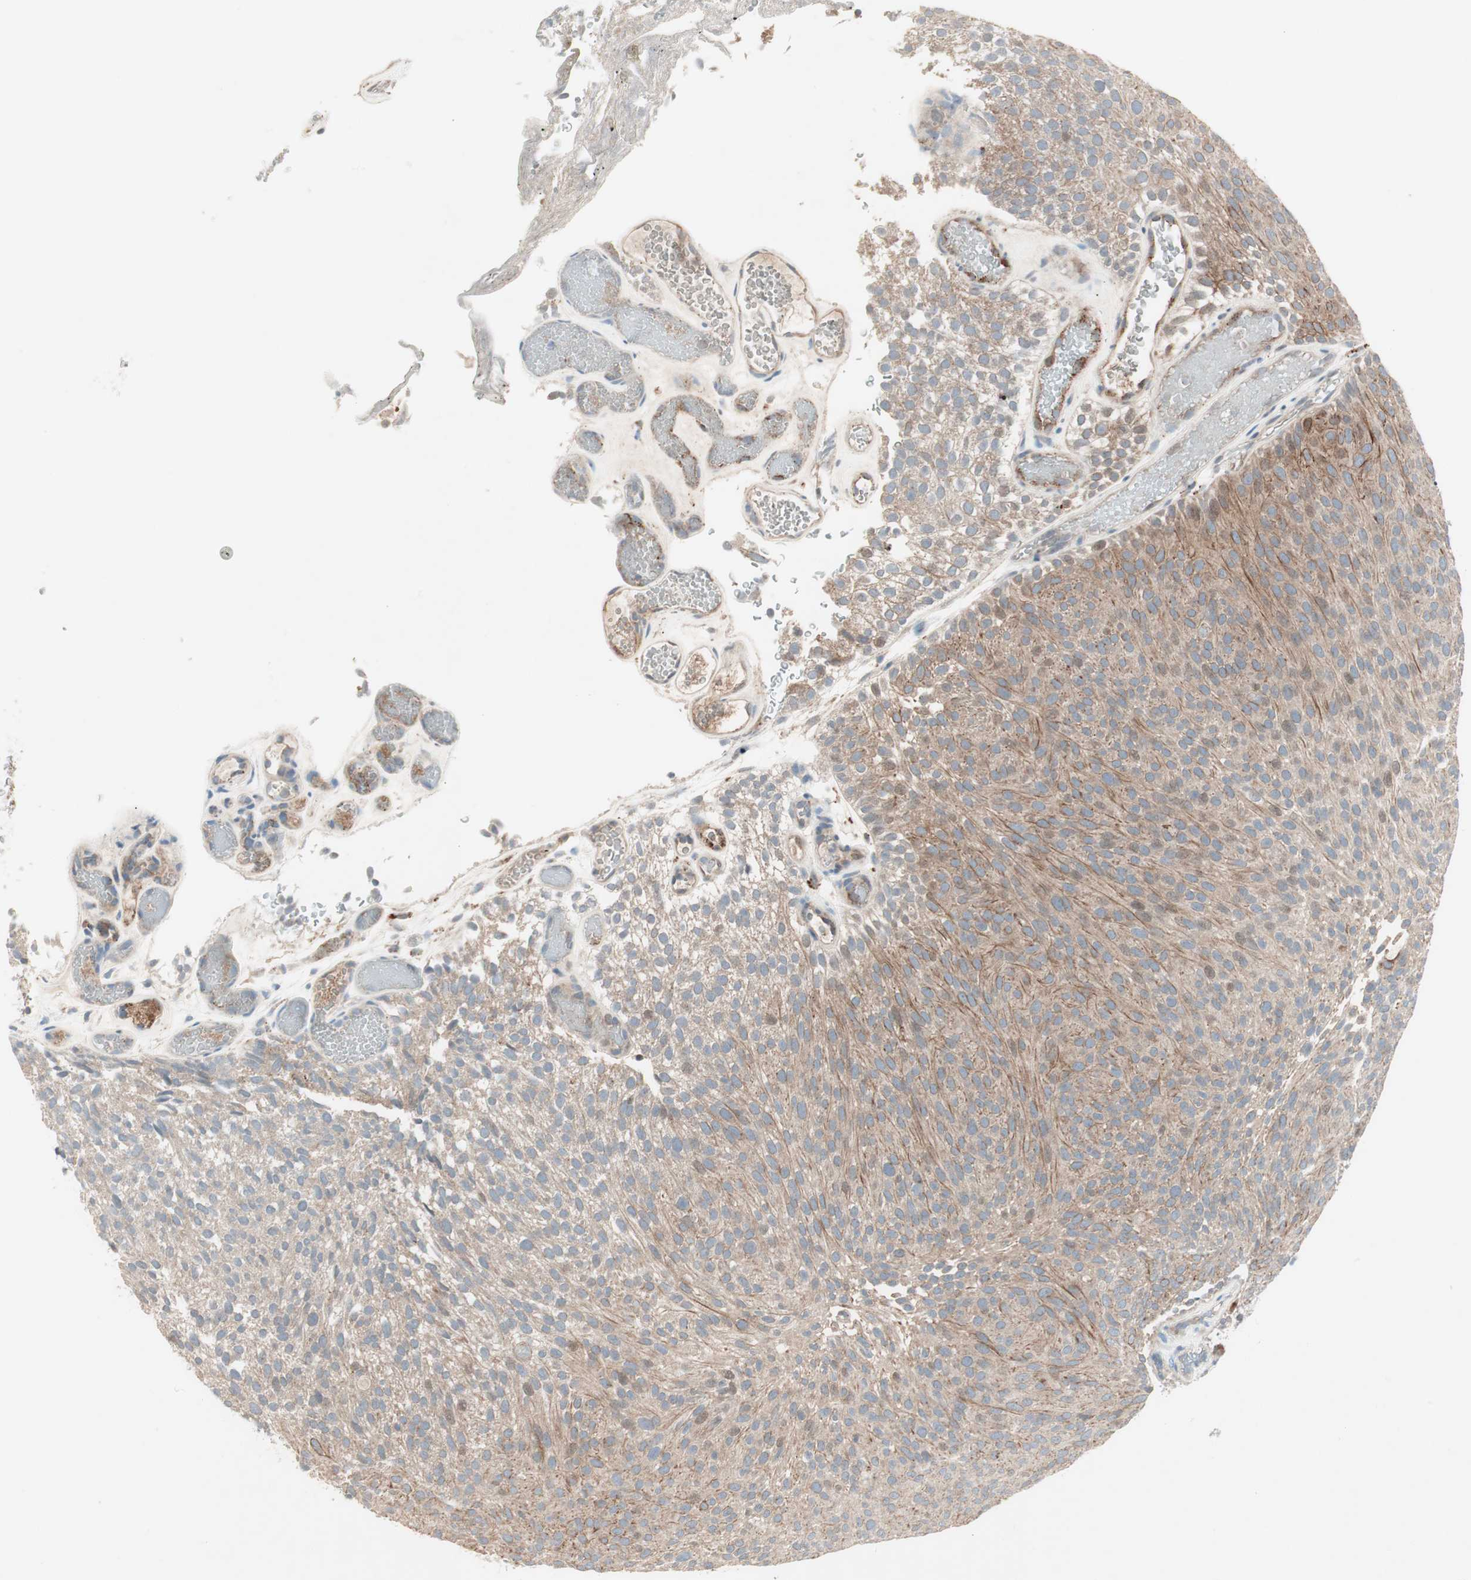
{"staining": {"intensity": "moderate", "quantity": ">75%", "location": "cytoplasmic/membranous"}, "tissue": "urothelial cancer", "cell_type": "Tumor cells", "image_type": "cancer", "snomed": [{"axis": "morphology", "description": "Urothelial carcinoma, Low grade"}, {"axis": "topography", "description": "Urinary bladder"}], "caption": "Urothelial cancer stained with a brown dye demonstrates moderate cytoplasmic/membranous positive expression in about >75% of tumor cells.", "gene": "FGFR4", "patient": {"sex": "male", "age": 78}}